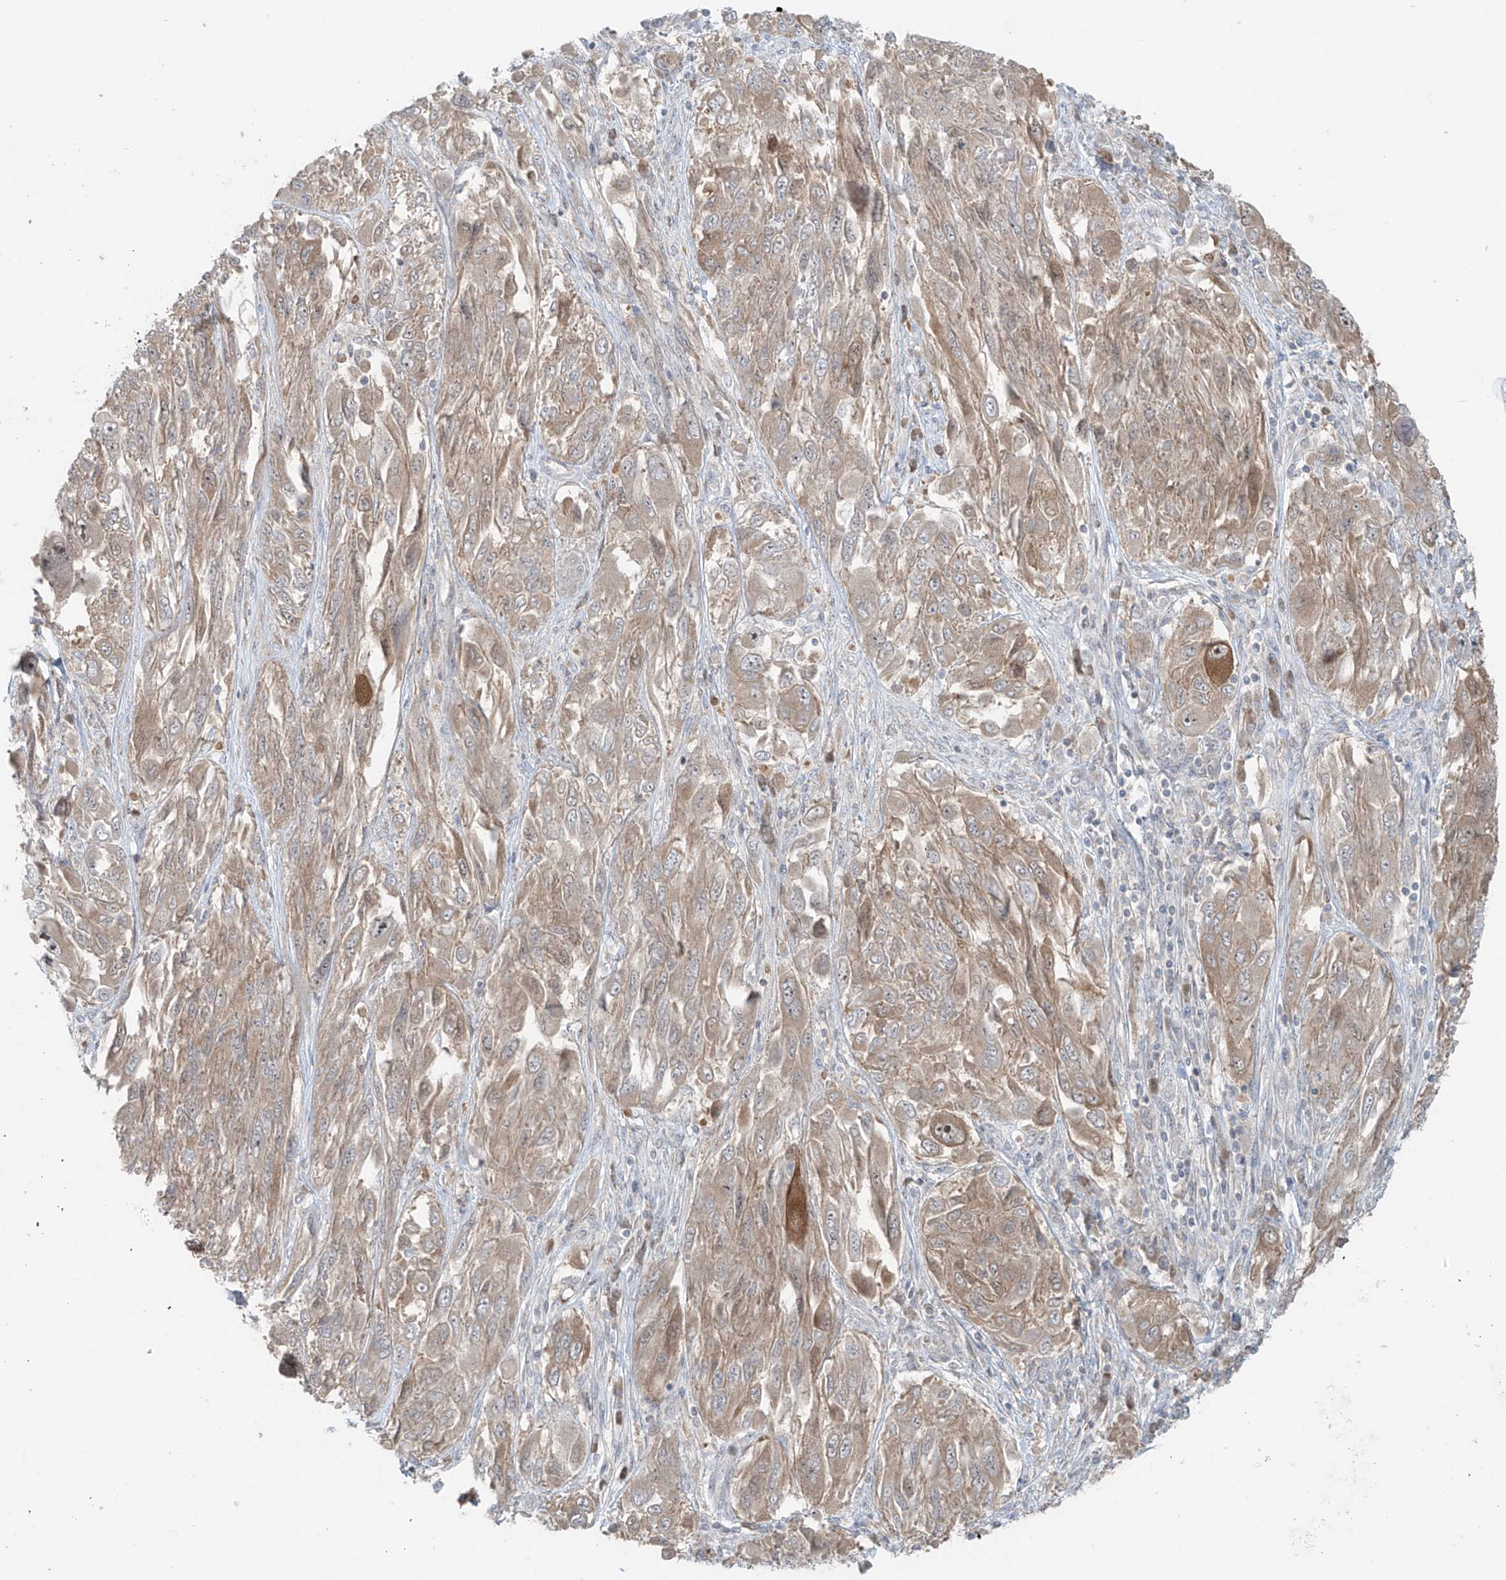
{"staining": {"intensity": "weak", "quantity": ">75%", "location": "cytoplasmic/membranous"}, "tissue": "melanoma", "cell_type": "Tumor cells", "image_type": "cancer", "snomed": [{"axis": "morphology", "description": "Malignant melanoma, NOS"}, {"axis": "topography", "description": "Skin"}], "caption": "Immunohistochemistry (IHC) histopathology image of human melanoma stained for a protein (brown), which reveals low levels of weak cytoplasmic/membranous staining in about >75% of tumor cells.", "gene": "PPAT", "patient": {"sex": "female", "age": 91}}